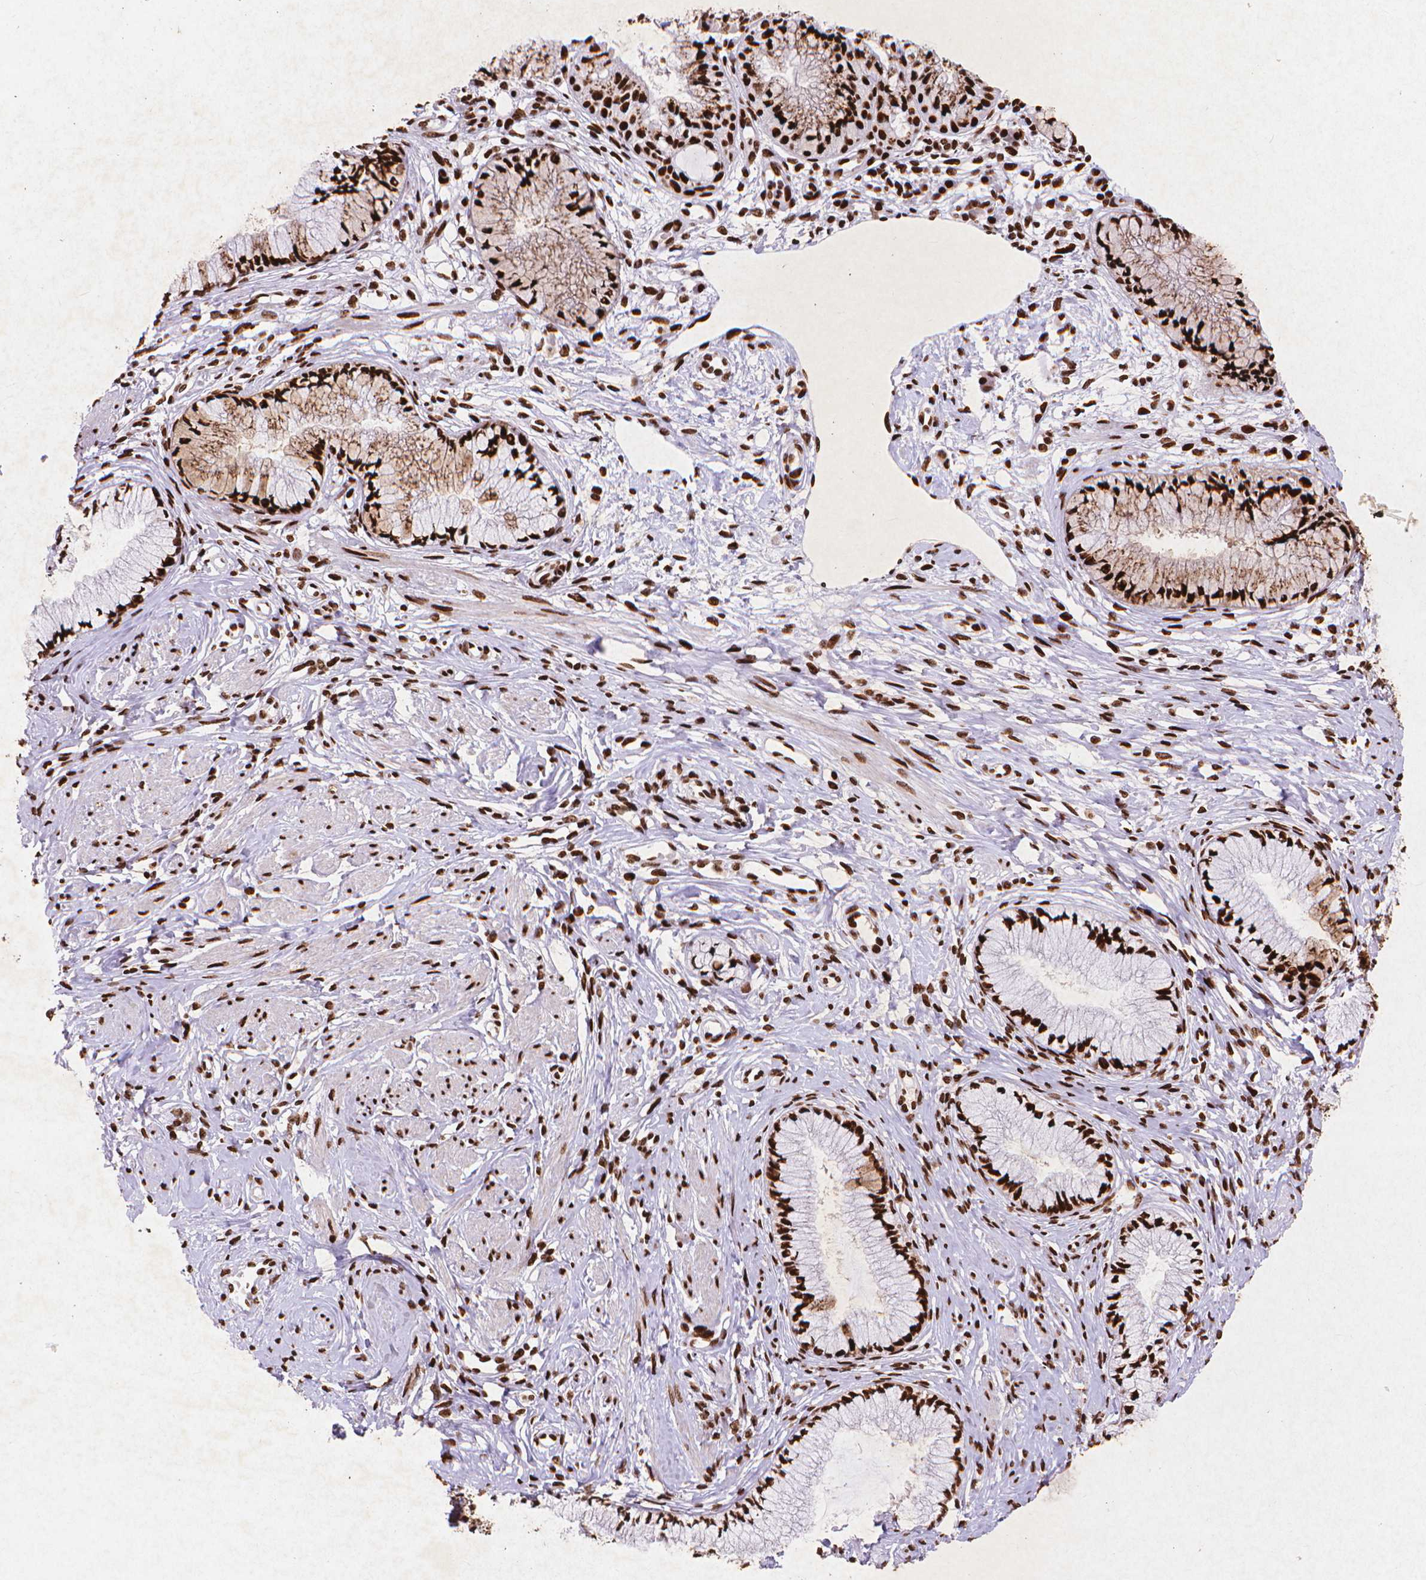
{"staining": {"intensity": "strong", "quantity": ">75%", "location": "cytoplasmic/membranous,nuclear"}, "tissue": "cervix", "cell_type": "Glandular cells", "image_type": "normal", "snomed": [{"axis": "morphology", "description": "Normal tissue, NOS"}, {"axis": "topography", "description": "Cervix"}], "caption": "Unremarkable cervix was stained to show a protein in brown. There is high levels of strong cytoplasmic/membranous,nuclear expression in approximately >75% of glandular cells.", "gene": "CITED2", "patient": {"sex": "female", "age": 37}}